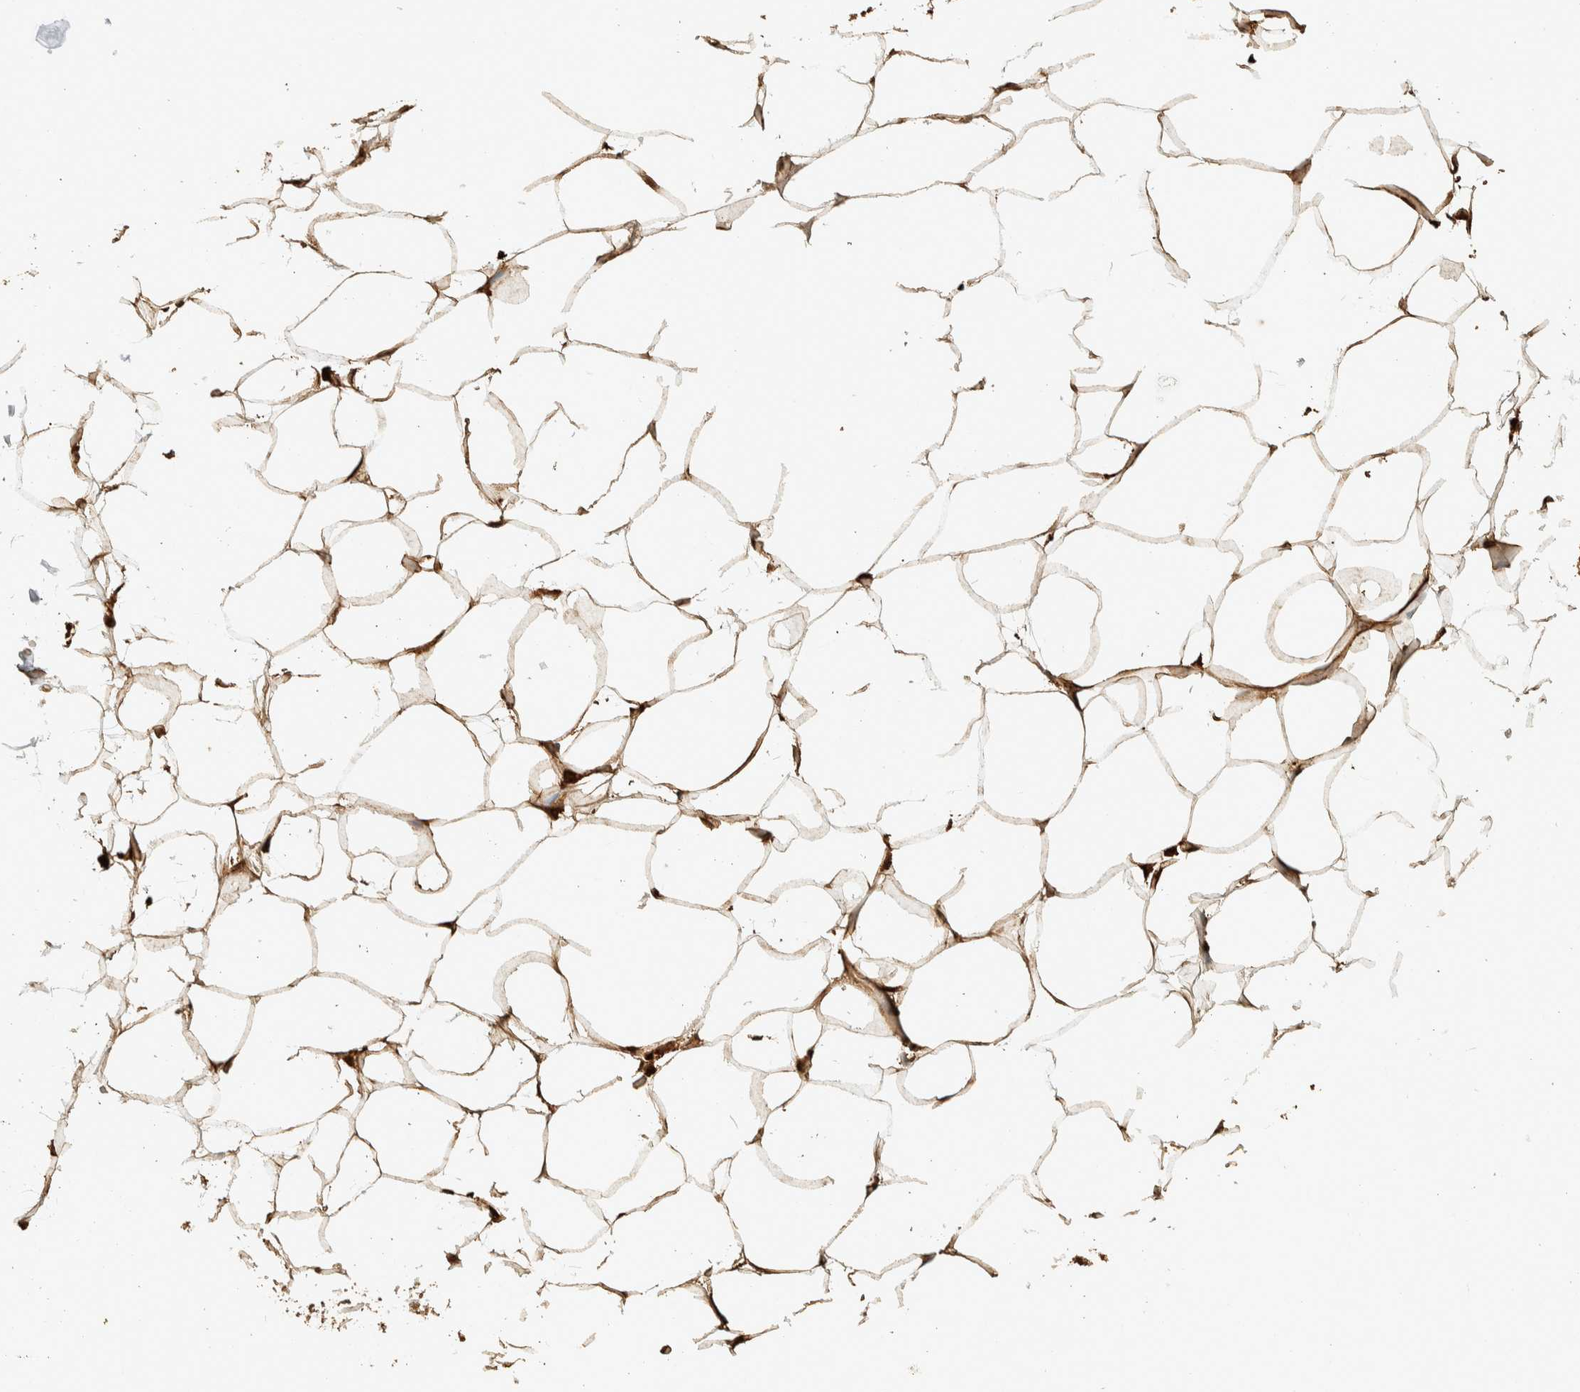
{"staining": {"intensity": "strong", "quantity": ">75%", "location": "cytoplasmic/membranous"}, "tissue": "adipose tissue", "cell_type": "Adipocytes", "image_type": "normal", "snomed": [{"axis": "morphology", "description": "Normal tissue, NOS"}, {"axis": "topography", "description": "Breast"}, {"axis": "topography", "description": "Adipose tissue"}], "caption": "This micrograph displays IHC staining of benign adipose tissue, with high strong cytoplasmic/membranous expression in approximately >75% of adipocytes.", "gene": "EXOC7", "patient": {"sex": "female", "age": 25}}